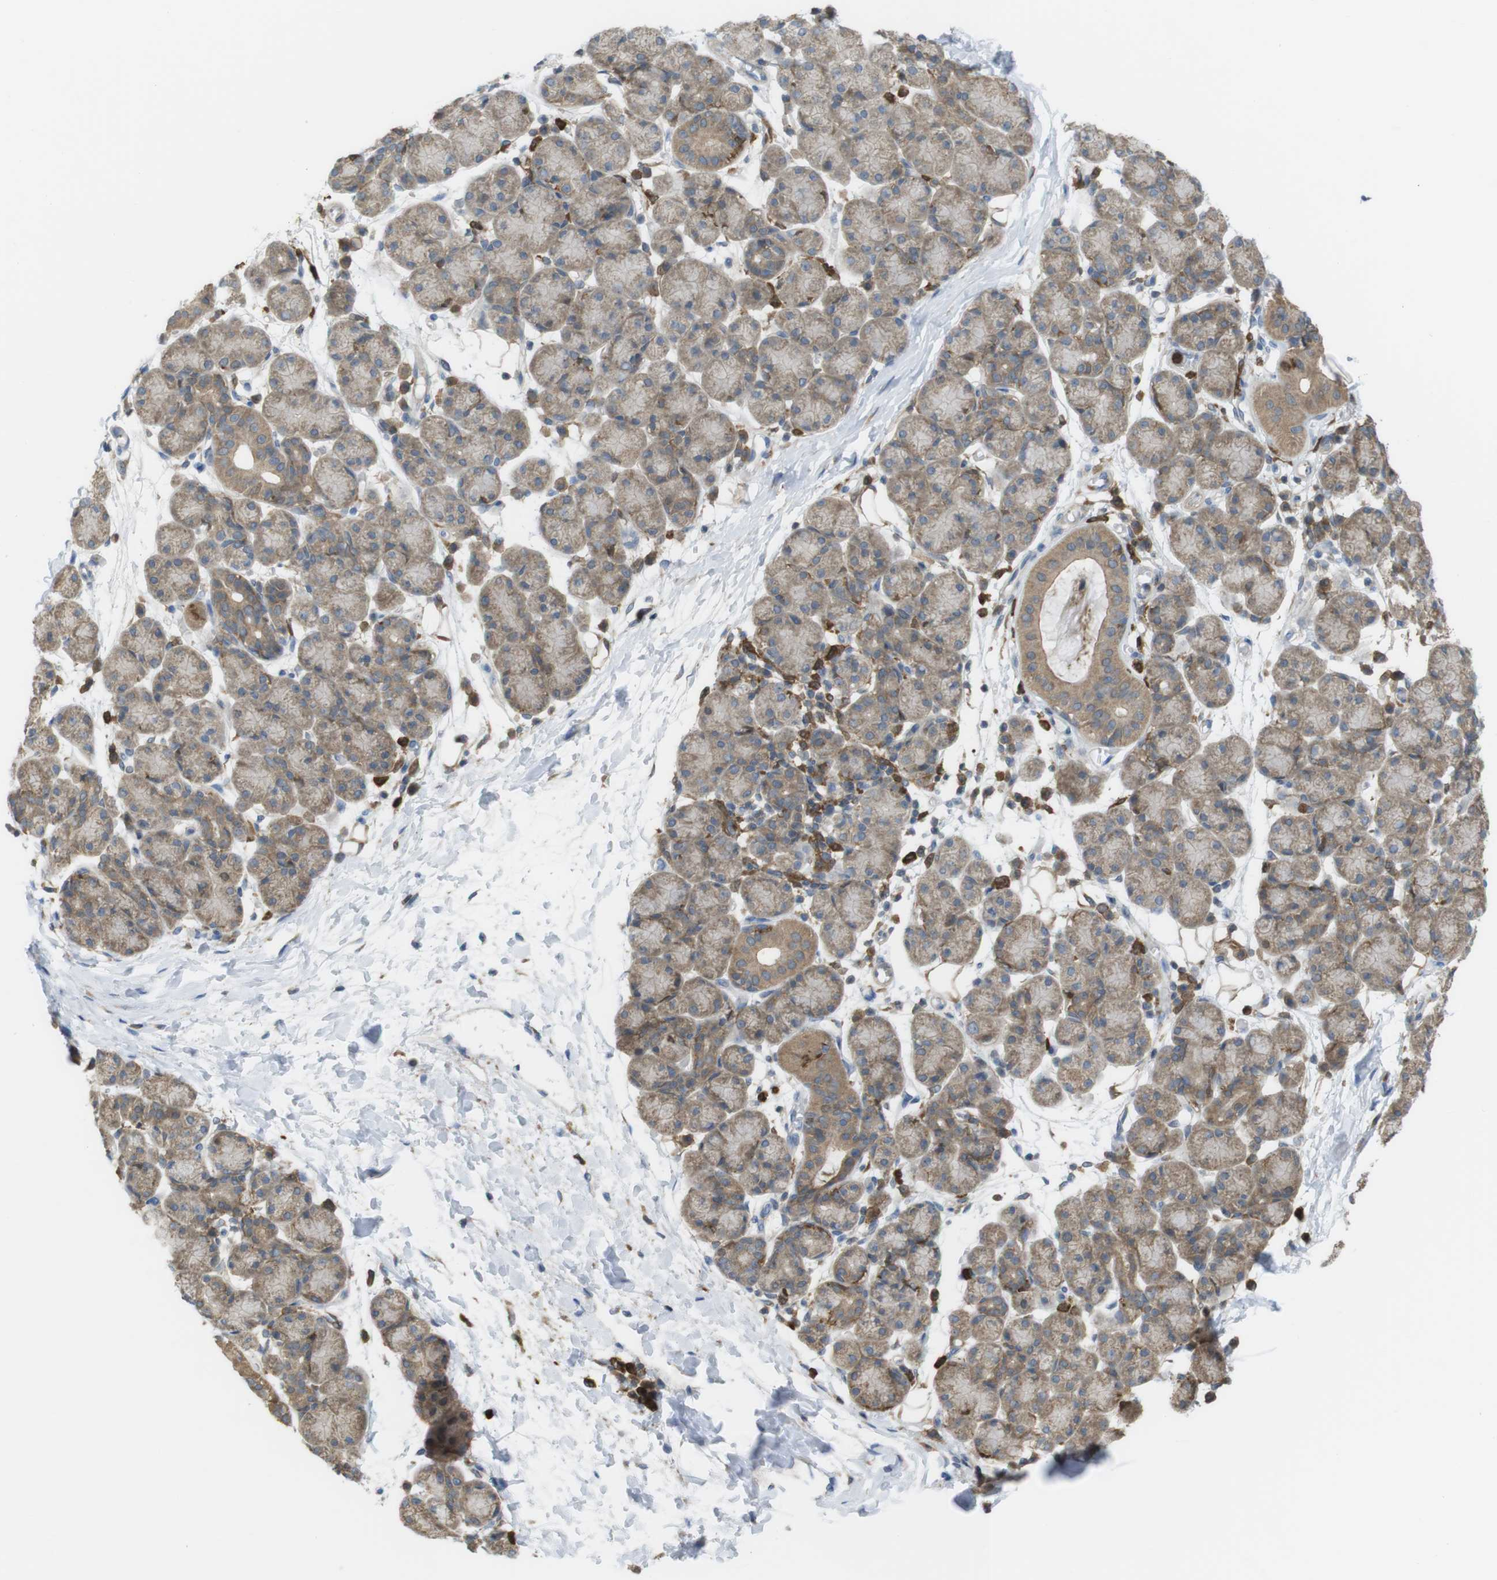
{"staining": {"intensity": "weak", "quantity": "25%-75%", "location": "cytoplasmic/membranous"}, "tissue": "salivary gland", "cell_type": "Glandular cells", "image_type": "normal", "snomed": [{"axis": "morphology", "description": "Normal tissue, NOS"}, {"axis": "morphology", "description": "Inflammation, NOS"}, {"axis": "topography", "description": "Lymph node"}, {"axis": "topography", "description": "Salivary gland"}], "caption": "Glandular cells show weak cytoplasmic/membranous positivity in approximately 25%-75% of cells in normal salivary gland.", "gene": "PRKCD", "patient": {"sex": "male", "age": 3}}